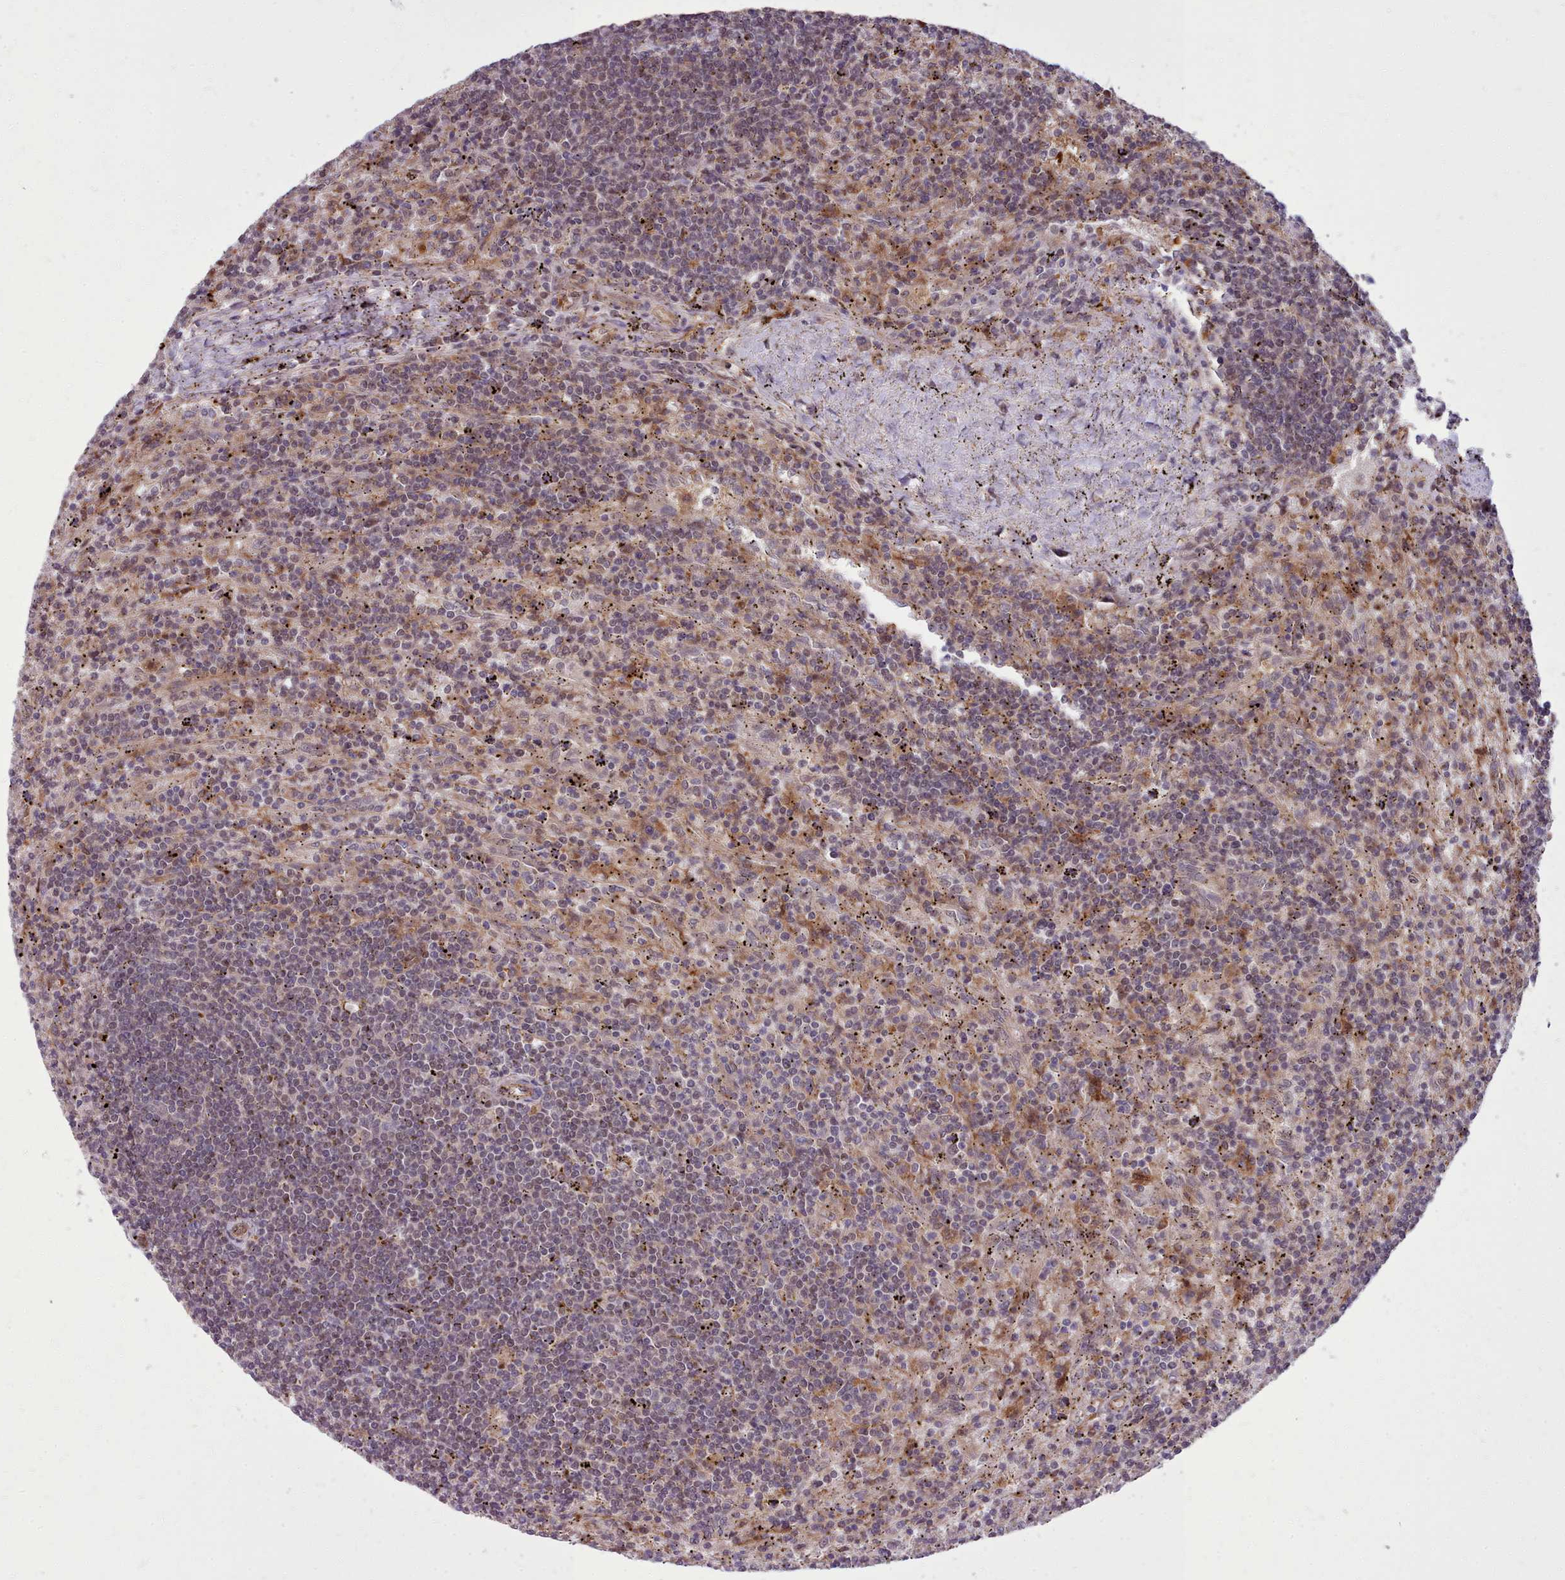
{"staining": {"intensity": "weak", "quantity": "25%-75%", "location": "nuclear"}, "tissue": "lymphoma", "cell_type": "Tumor cells", "image_type": "cancer", "snomed": [{"axis": "morphology", "description": "Malignant lymphoma, non-Hodgkin's type, Low grade"}, {"axis": "topography", "description": "Spleen"}], "caption": "Brown immunohistochemical staining in human malignant lymphoma, non-Hodgkin's type (low-grade) reveals weak nuclear staining in approximately 25%-75% of tumor cells.", "gene": "AHCY", "patient": {"sex": "male", "age": 76}}